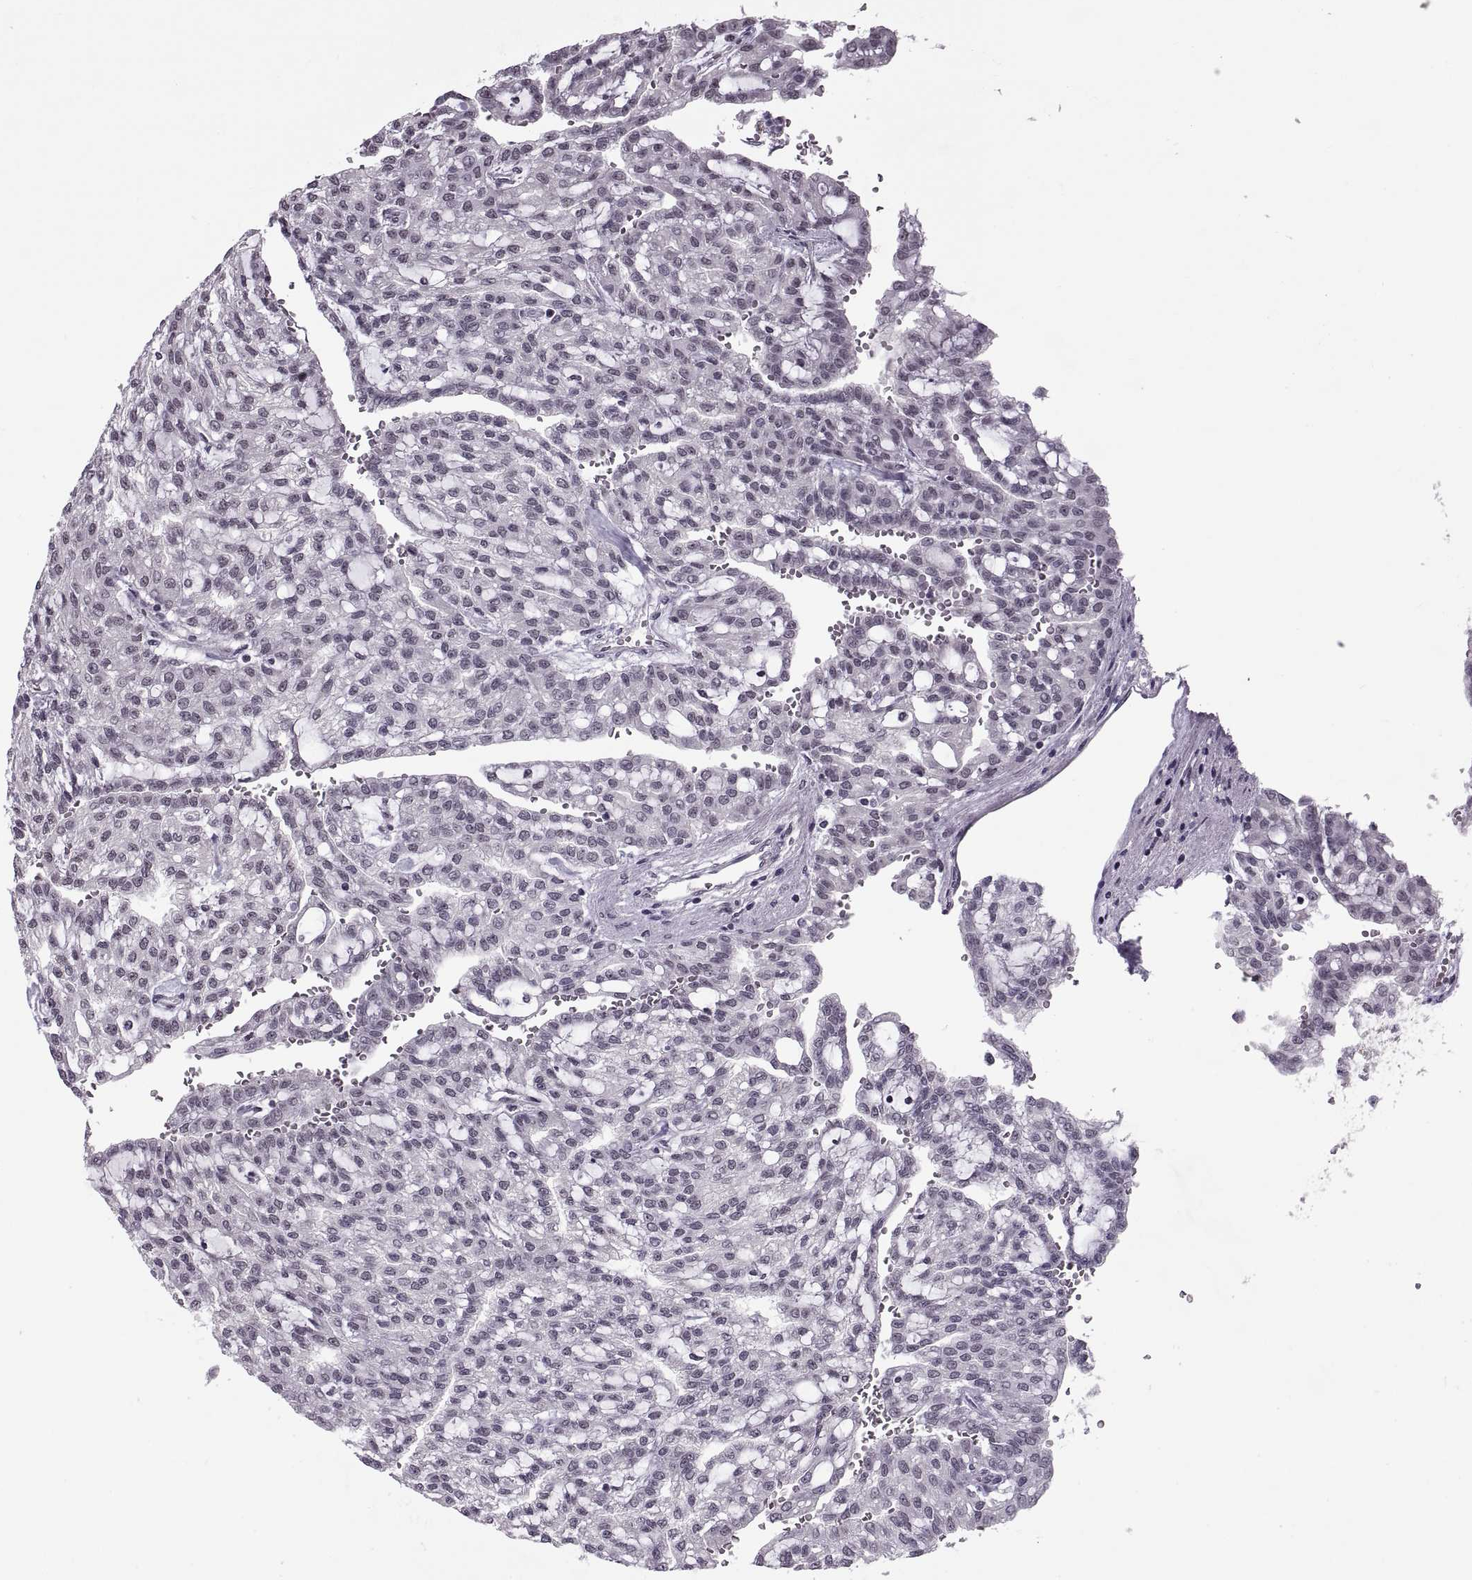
{"staining": {"intensity": "negative", "quantity": "none", "location": "none"}, "tissue": "renal cancer", "cell_type": "Tumor cells", "image_type": "cancer", "snomed": [{"axis": "morphology", "description": "Adenocarcinoma, NOS"}, {"axis": "topography", "description": "Kidney"}], "caption": "Renal adenocarcinoma stained for a protein using IHC reveals no staining tumor cells.", "gene": "OTP", "patient": {"sex": "male", "age": 63}}